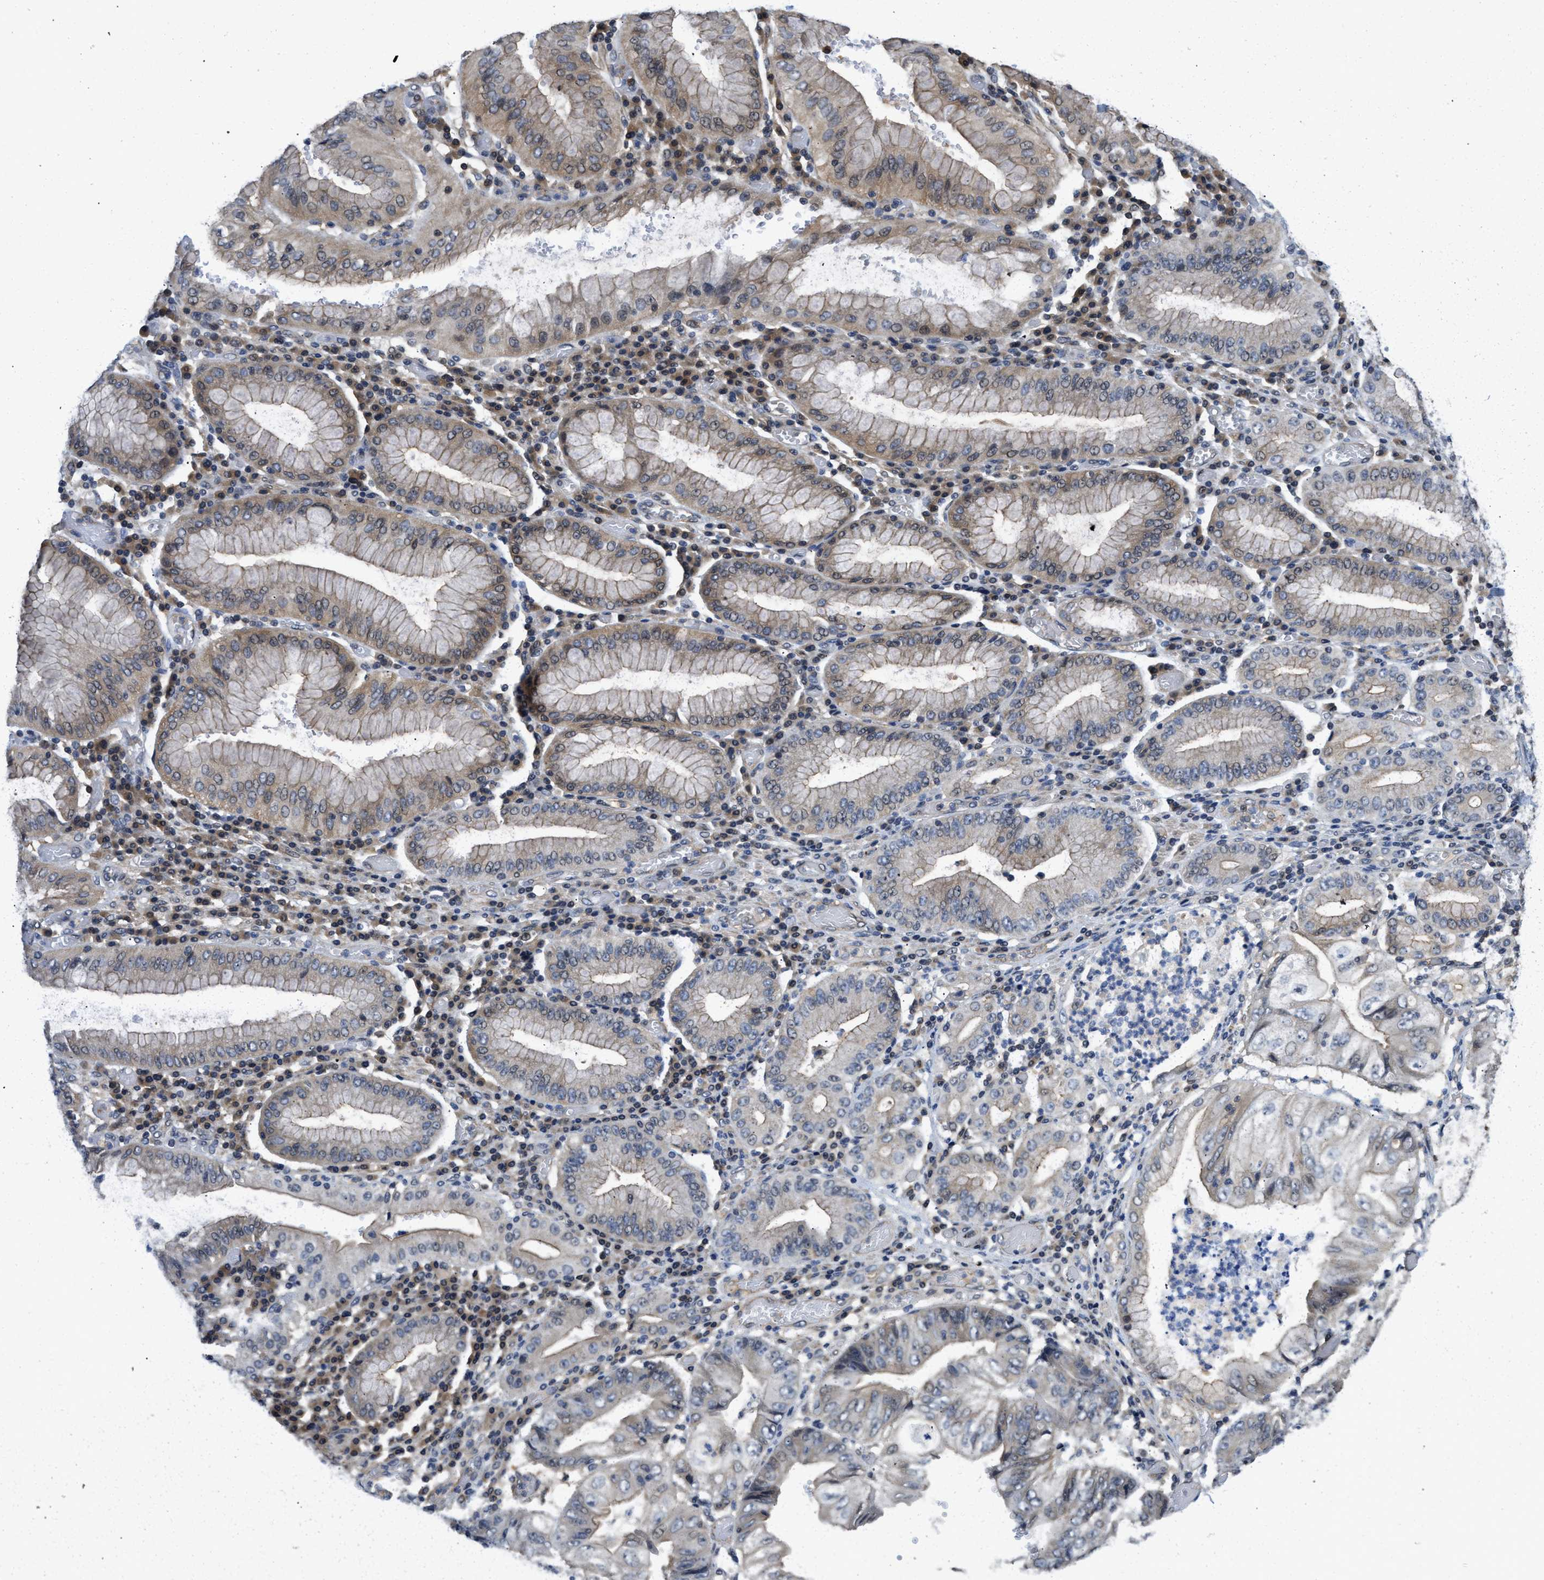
{"staining": {"intensity": "weak", "quantity": "25%-75%", "location": "cytoplasmic/membranous"}, "tissue": "stomach cancer", "cell_type": "Tumor cells", "image_type": "cancer", "snomed": [{"axis": "morphology", "description": "Adenocarcinoma, NOS"}, {"axis": "topography", "description": "Stomach"}], "caption": "Immunohistochemistry staining of adenocarcinoma (stomach), which shows low levels of weak cytoplasmic/membranous expression in about 25%-75% of tumor cells indicating weak cytoplasmic/membranous protein positivity. The staining was performed using DAB (3,3'-diaminobenzidine) (brown) for protein detection and nuclei were counterstained in hematoxylin (blue).", "gene": "TES", "patient": {"sex": "female", "age": 73}}